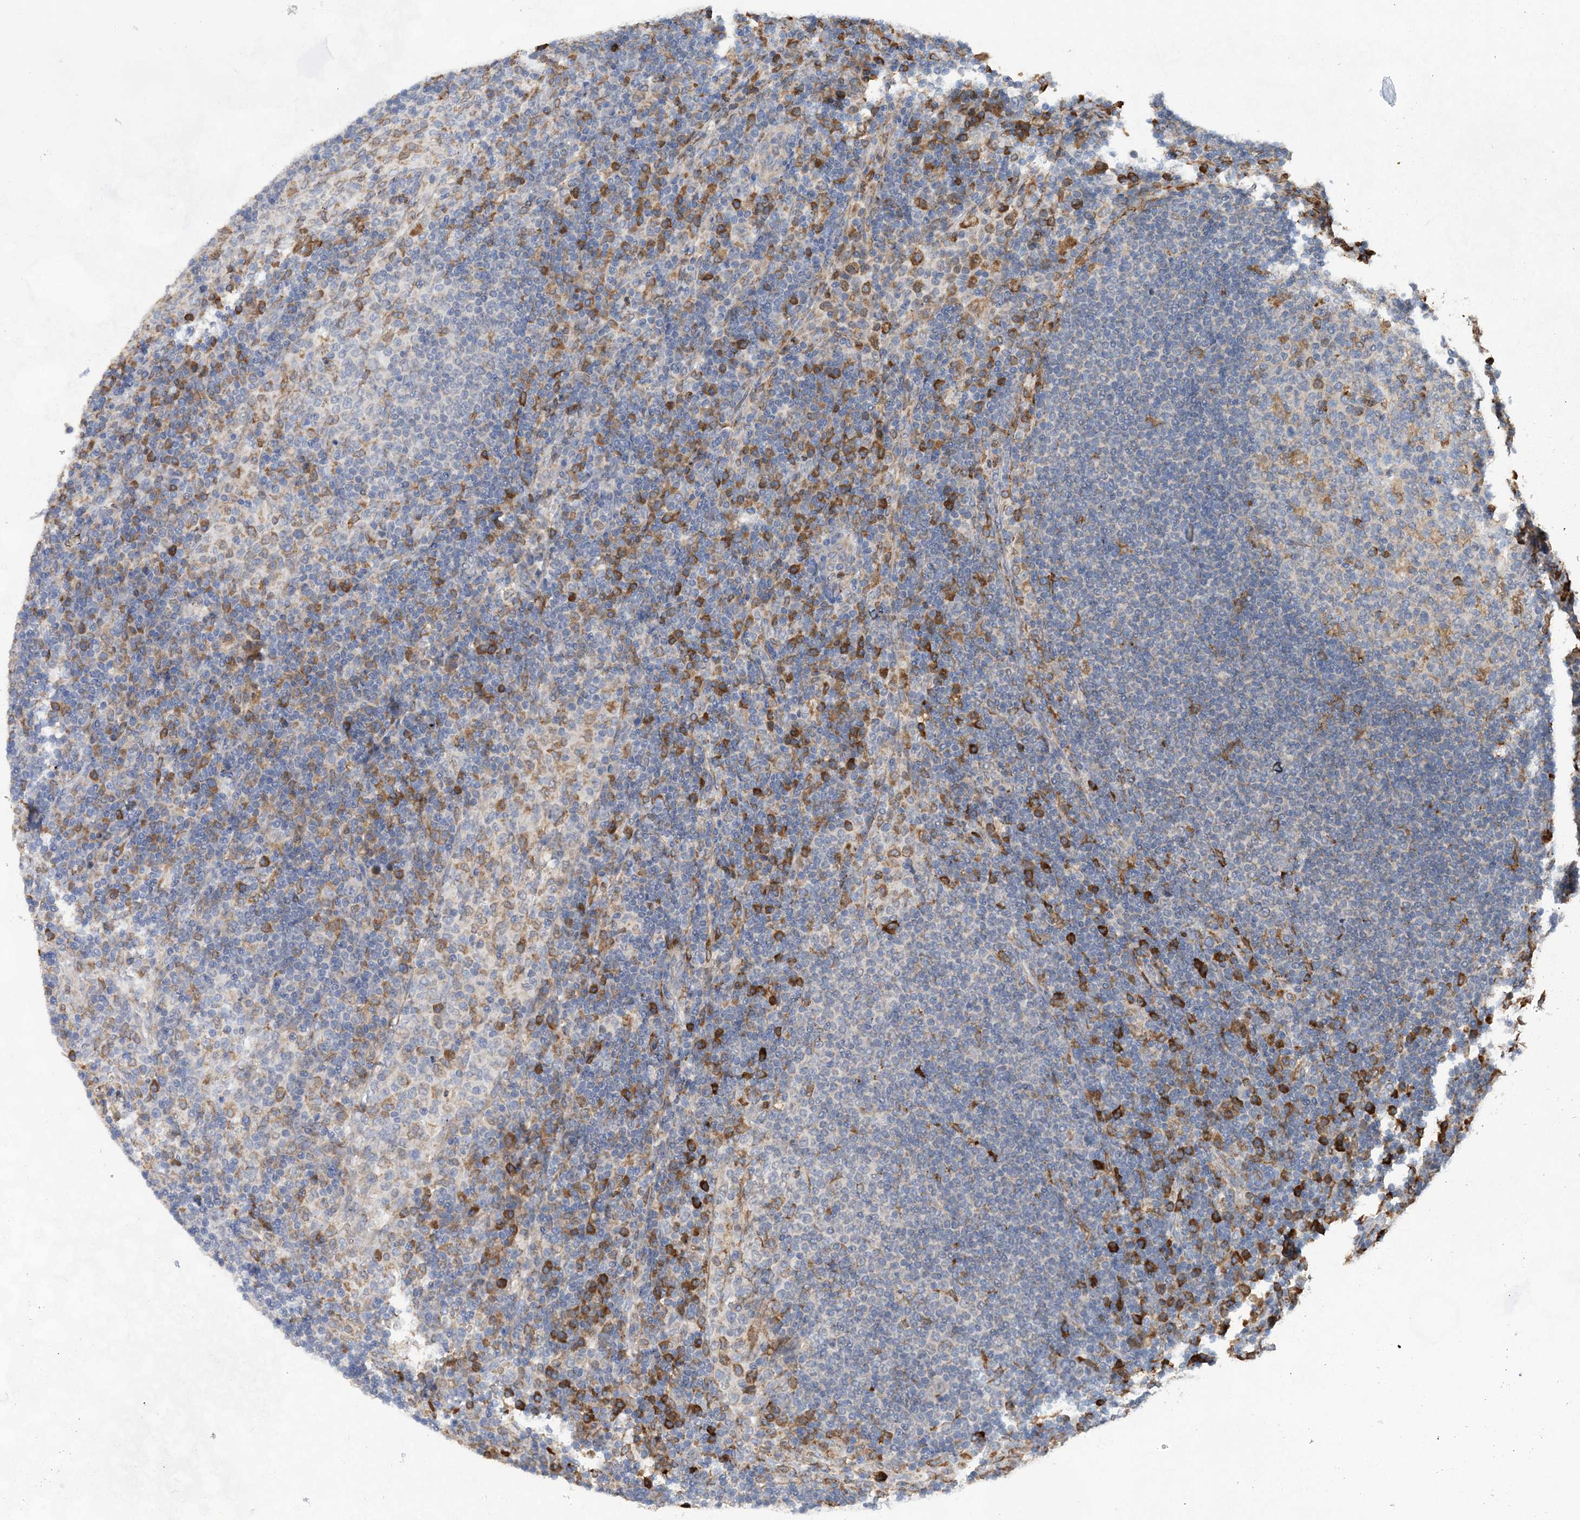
{"staining": {"intensity": "moderate", "quantity": "<25%", "location": "cytoplasmic/membranous"}, "tissue": "lymph node", "cell_type": "Germinal center cells", "image_type": "normal", "snomed": [{"axis": "morphology", "description": "Normal tissue, NOS"}, {"axis": "topography", "description": "Lymph node"}], "caption": "The histopathology image reveals a brown stain indicating the presence of a protein in the cytoplasmic/membranous of germinal center cells in lymph node. The staining was performed using DAB (3,3'-diaminobenzidine), with brown indicating positive protein expression. Nuclei are stained blue with hematoxylin.", "gene": "WDR12", "patient": {"sex": "female", "age": 53}}